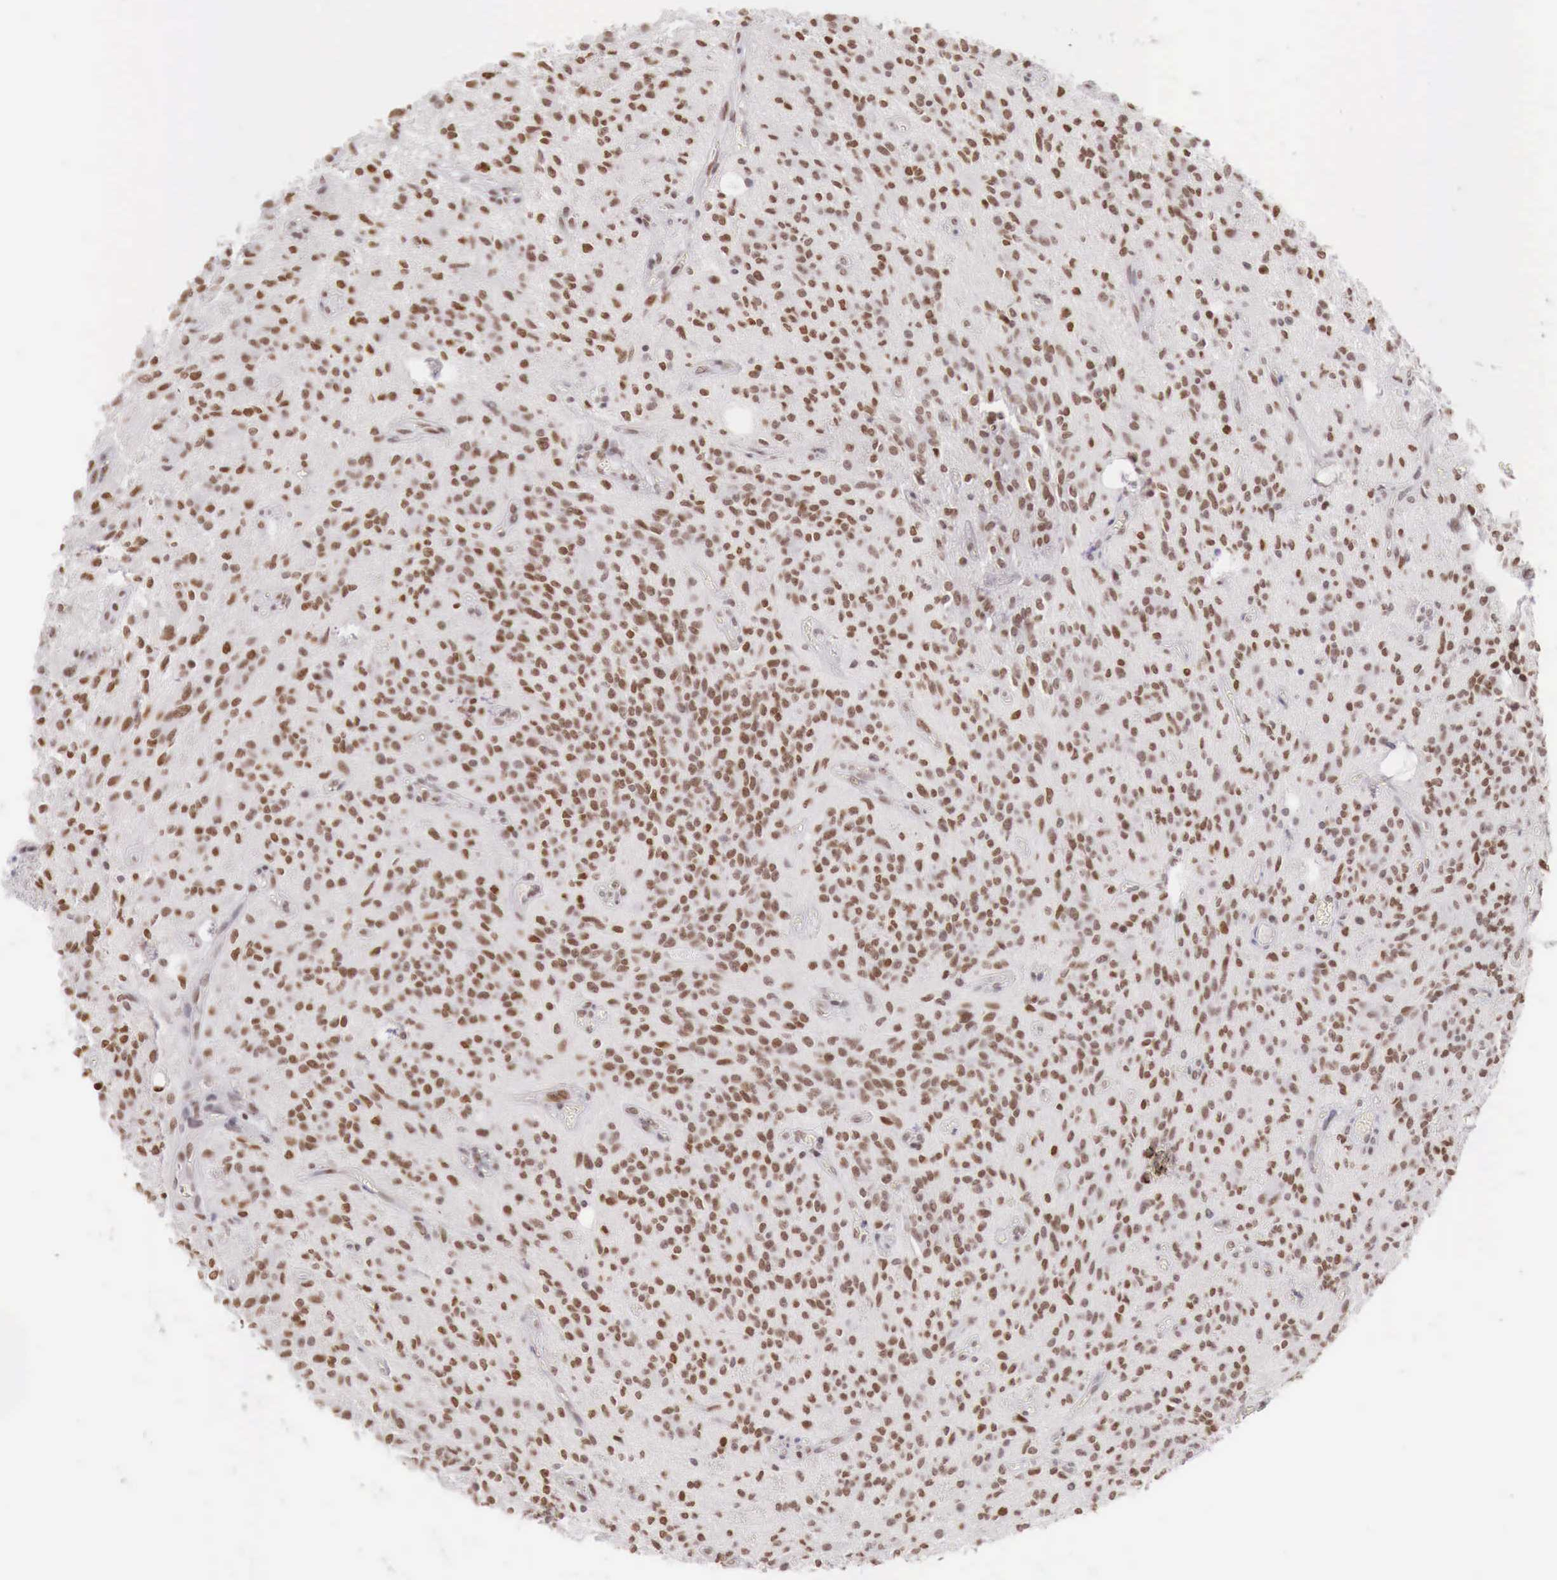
{"staining": {"intensity": "moderate", "quantity": "25%-75%", "location": "nuclear"}, "tissue": "glioma", "cell_type": "Tumor cells", "image_type": "cancer", "snomed": [{"axis": "morphology", "description": "Glioma, malignant, Low grade"}, {"axis": "topography", "description": "Brain"}], "caption": "A brown stain highlights moderate nuclear expression of a protein in glioma tumor cells. (IHC, brightfield microscopy, high magnification).", "gene": "PHF14", "patient": {"sex": "female", "age": 15}}